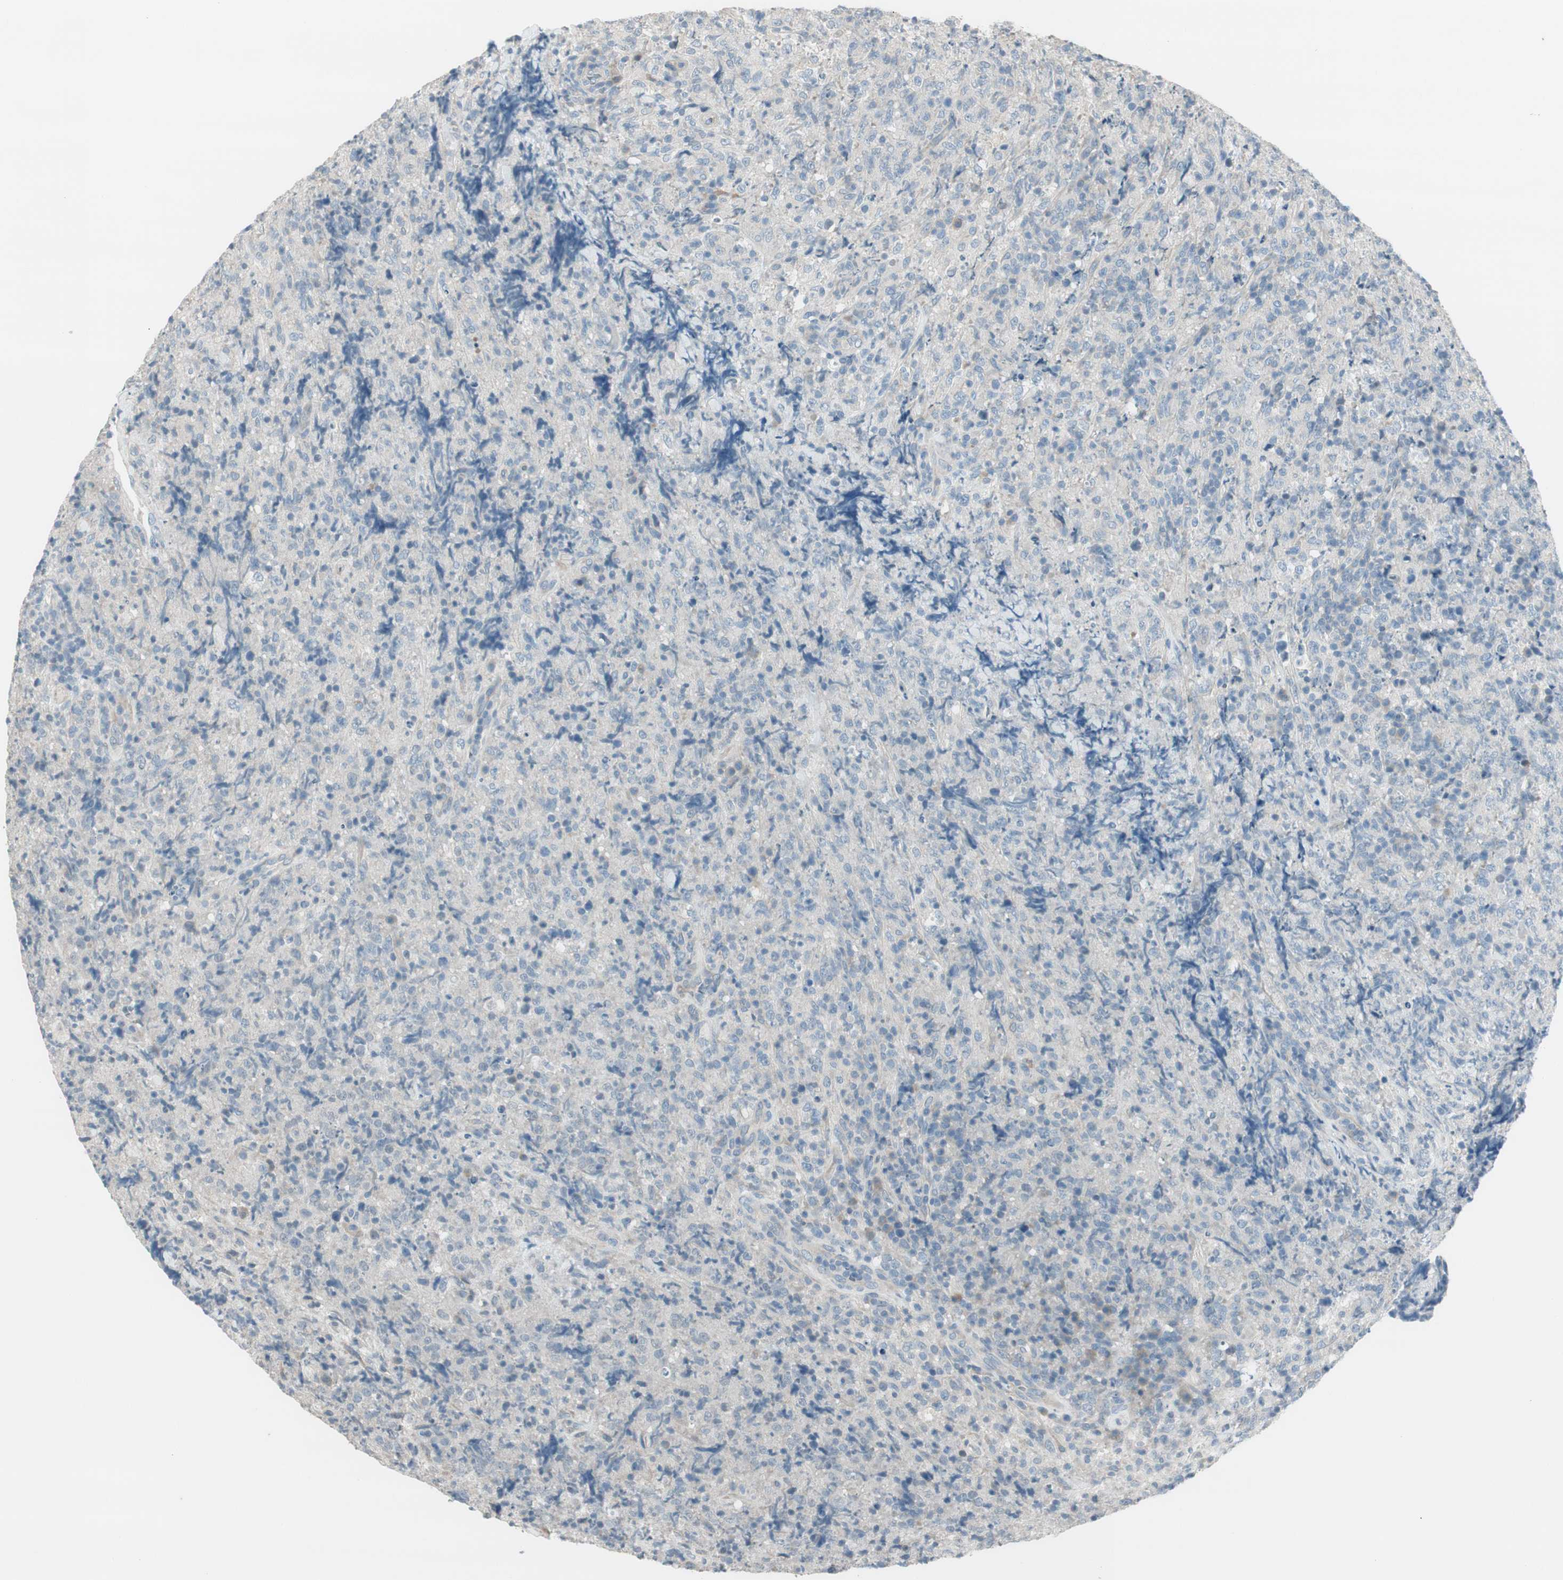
{"staining": {"intensity": "negative", "quantity": "none", "location": "none"}, "tissue": "lymphoma", "cell_type": "Tumor cells", "image_type": "cancer", "snomed": [{"axis": "morphology", "description": "Malignant lymphoma, non-Hodgkin's type, High grade"}, {"axis": "topography", "description": "Tonsil"}], "caption": "The histopathology image demonstrates no staining of tumor cells in malignant lymphoma, non-Hodgkin's type (high-grade).", "gene": "EVA1A", "patient": {"sex": "female", "age": 36}}